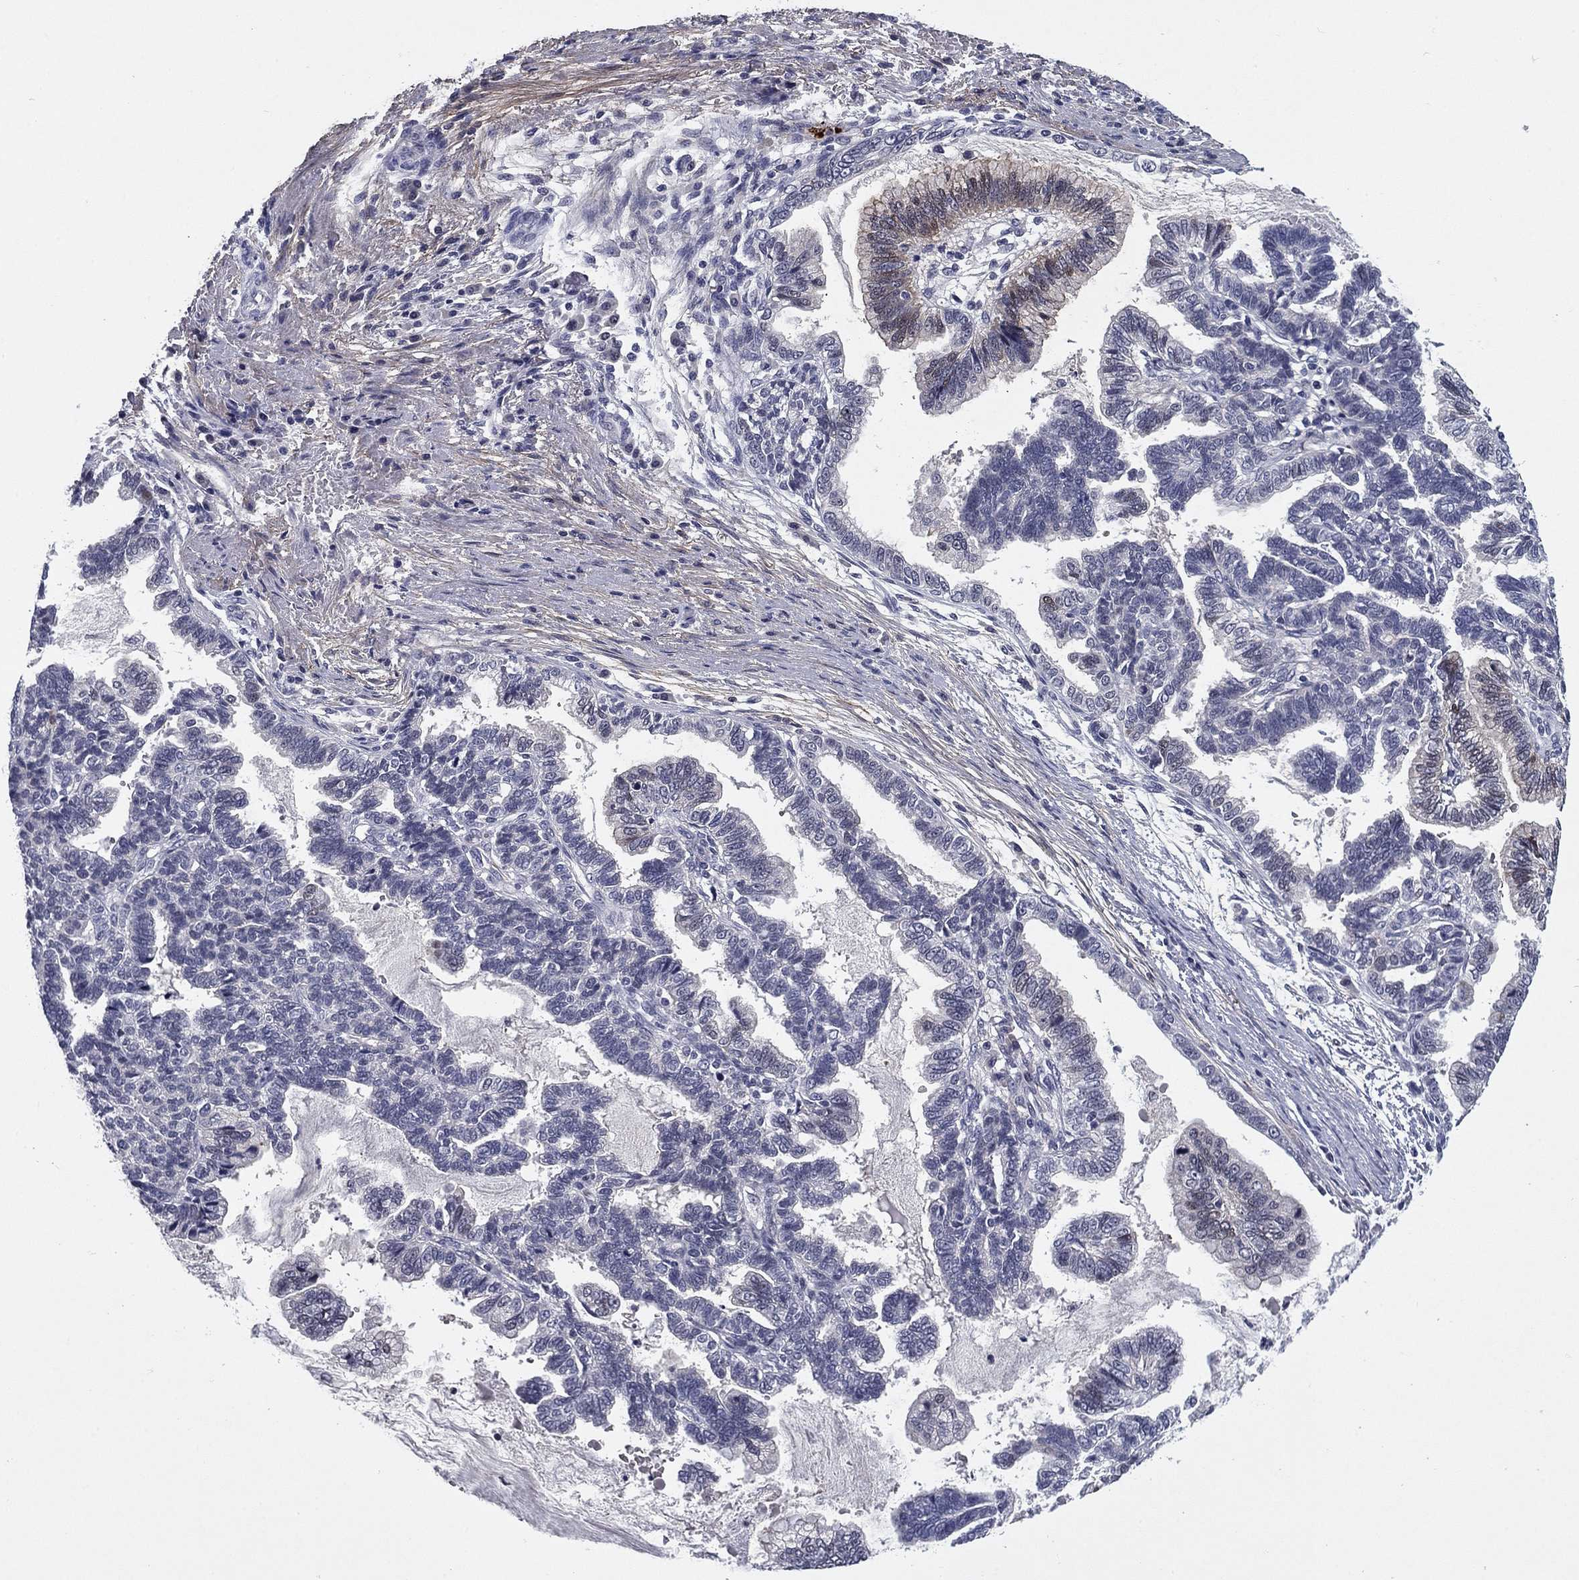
{"staining": {"intensity": "moderate", "quantity": "<25%", "location": "cytoplasmic/membranous,nuclear"}, "tissue": "stomach cancer", "cell_type": "Tumor cells", "image_type": "cancer", "snomed": [{"axis": "morphology", "description": "Adenocarcinoma, NOS"}, {"axis": "topography", "description": "Stomach"}], "caption": "Protein staining by IHC displays moderate cytoplasmic/membranous and nuclear staining in about <25% of tumor cells in stomach adenocarcinoma.", "gene": "REXO5", "patient": {"sex": "male", "age": 83}}